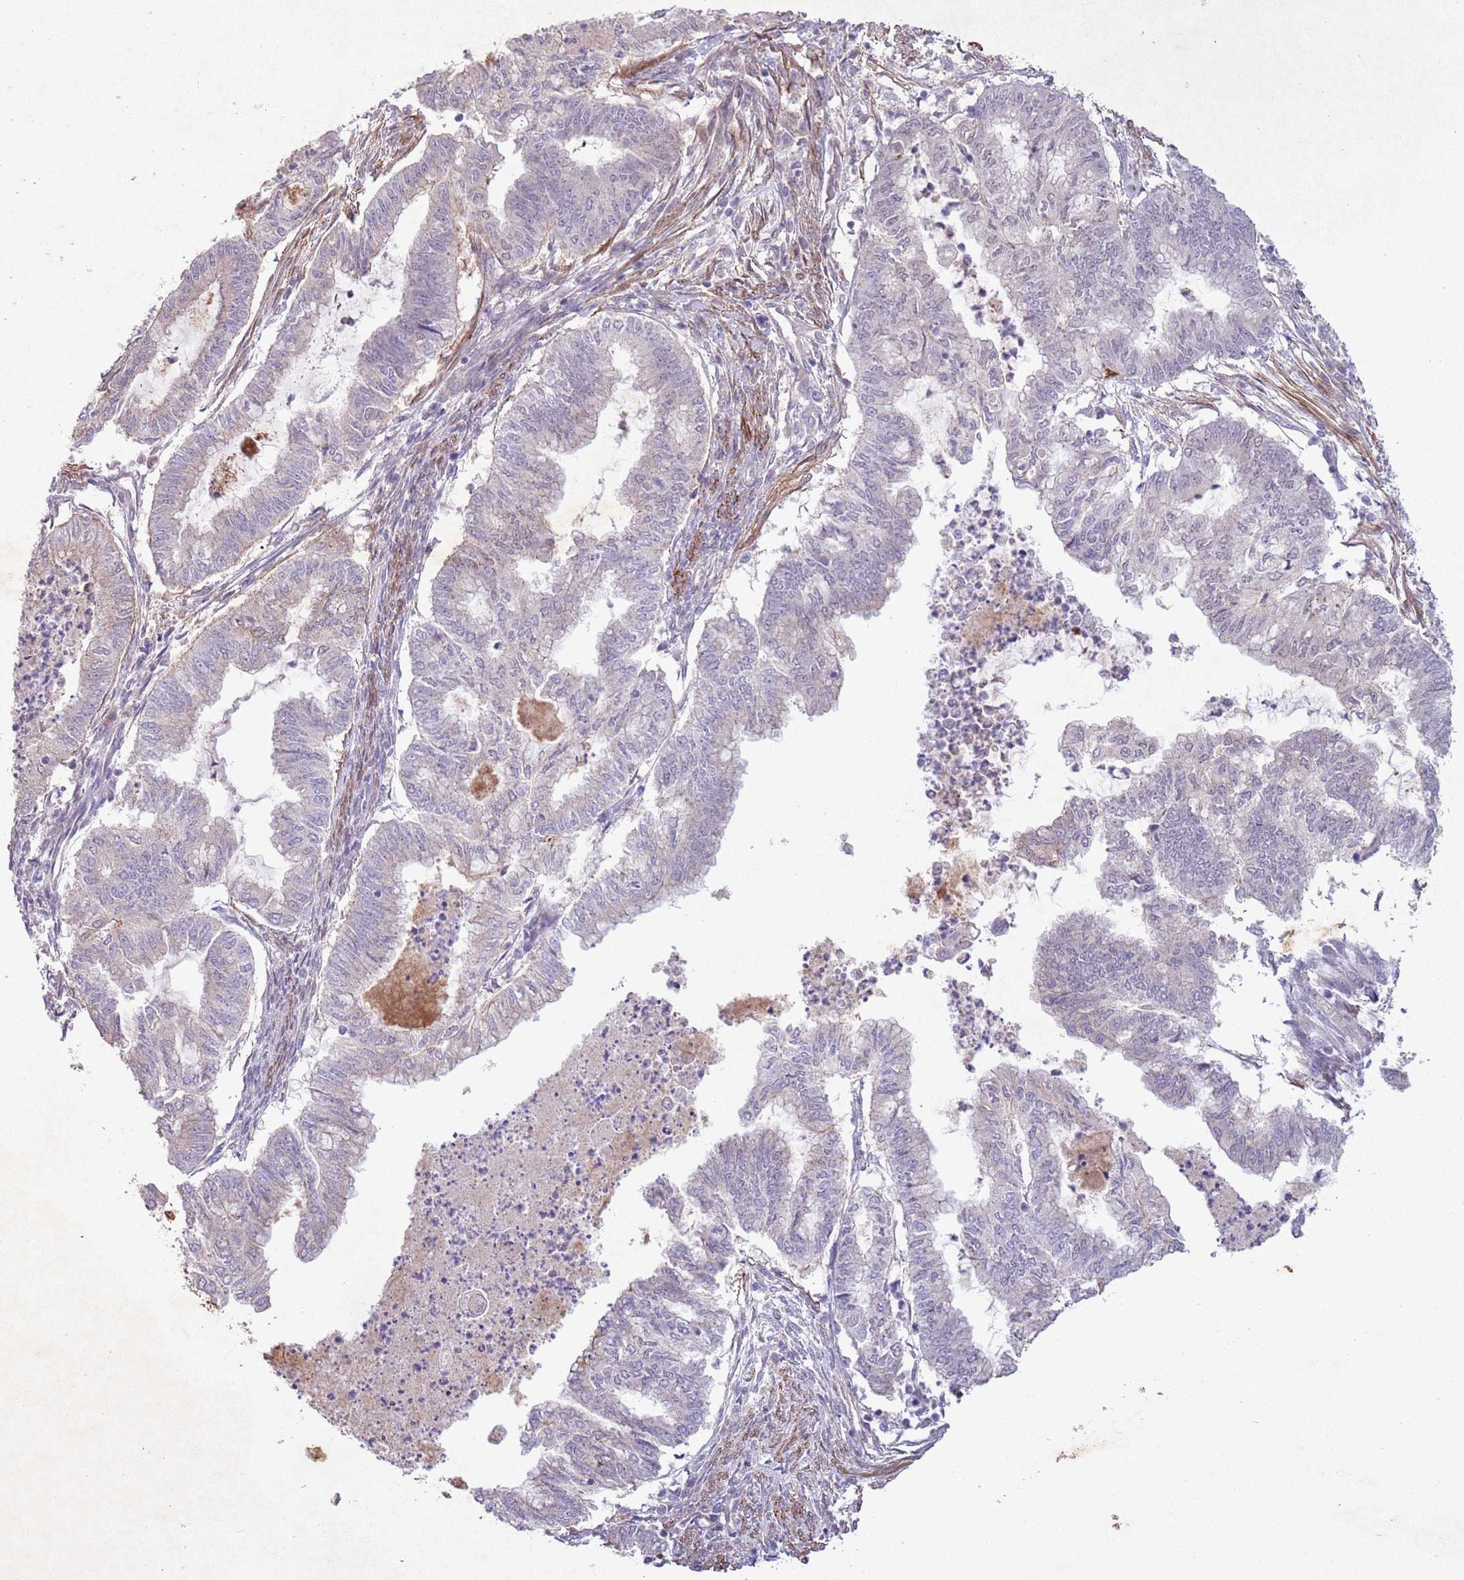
{"staining": {"intensity": "negative", "quantity": "none", "location": "none"}, "tissue": "endometrial cancer", "cell_type": "Tumor cells", "image_type": "cancer", "snomed": [{"axis": "morphology", "description": "Adenocarcinoma, NOS"}, {"axis": "topography", "description": "Endometrium"}], "caption": "Immunohistochemistry (IHC) of human endometrial cancer (adenocarcinoma) shows no staining in tumor cells.", "gene": "CCNI", "patient": {"sex": "female", "age": 79}}